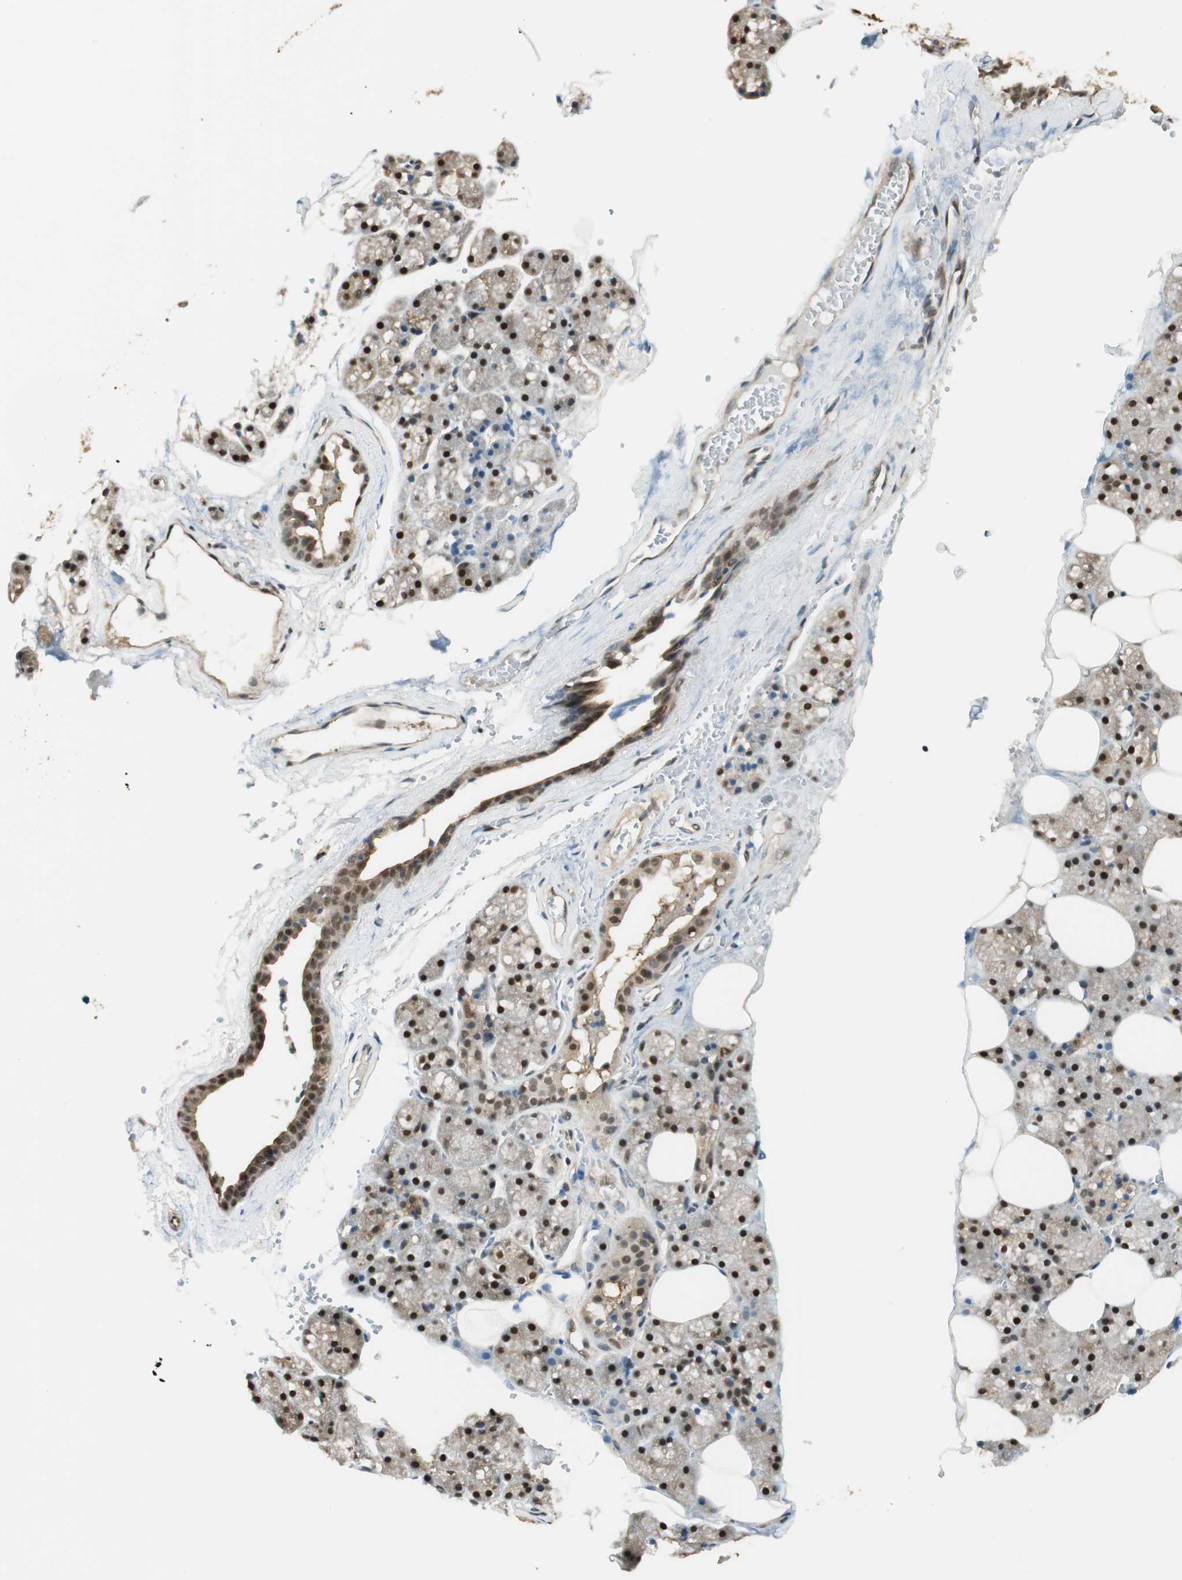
{"staining": {"intensity": "strong", "quantity": ">75%", "location": "cytoplasmic/membranous,nuclear"}, "tissue": "salivary gland", "cell_type": "Glandular cells", "image_type": "normal", "snomed": [{"axis": "morphology", "description": "Normal tissue, NOS"}, {"axis": "topography", "description": "Salivary gland"}], "caption": "Immunohistochemical staining of normal salivary gland shows high levels of strong cytoplasmic/membranous,nuclear positivity in about >75% of glandular cells.", "gene": "ENSG00000268870", "patient": {"sex": "male", "age": 62}}